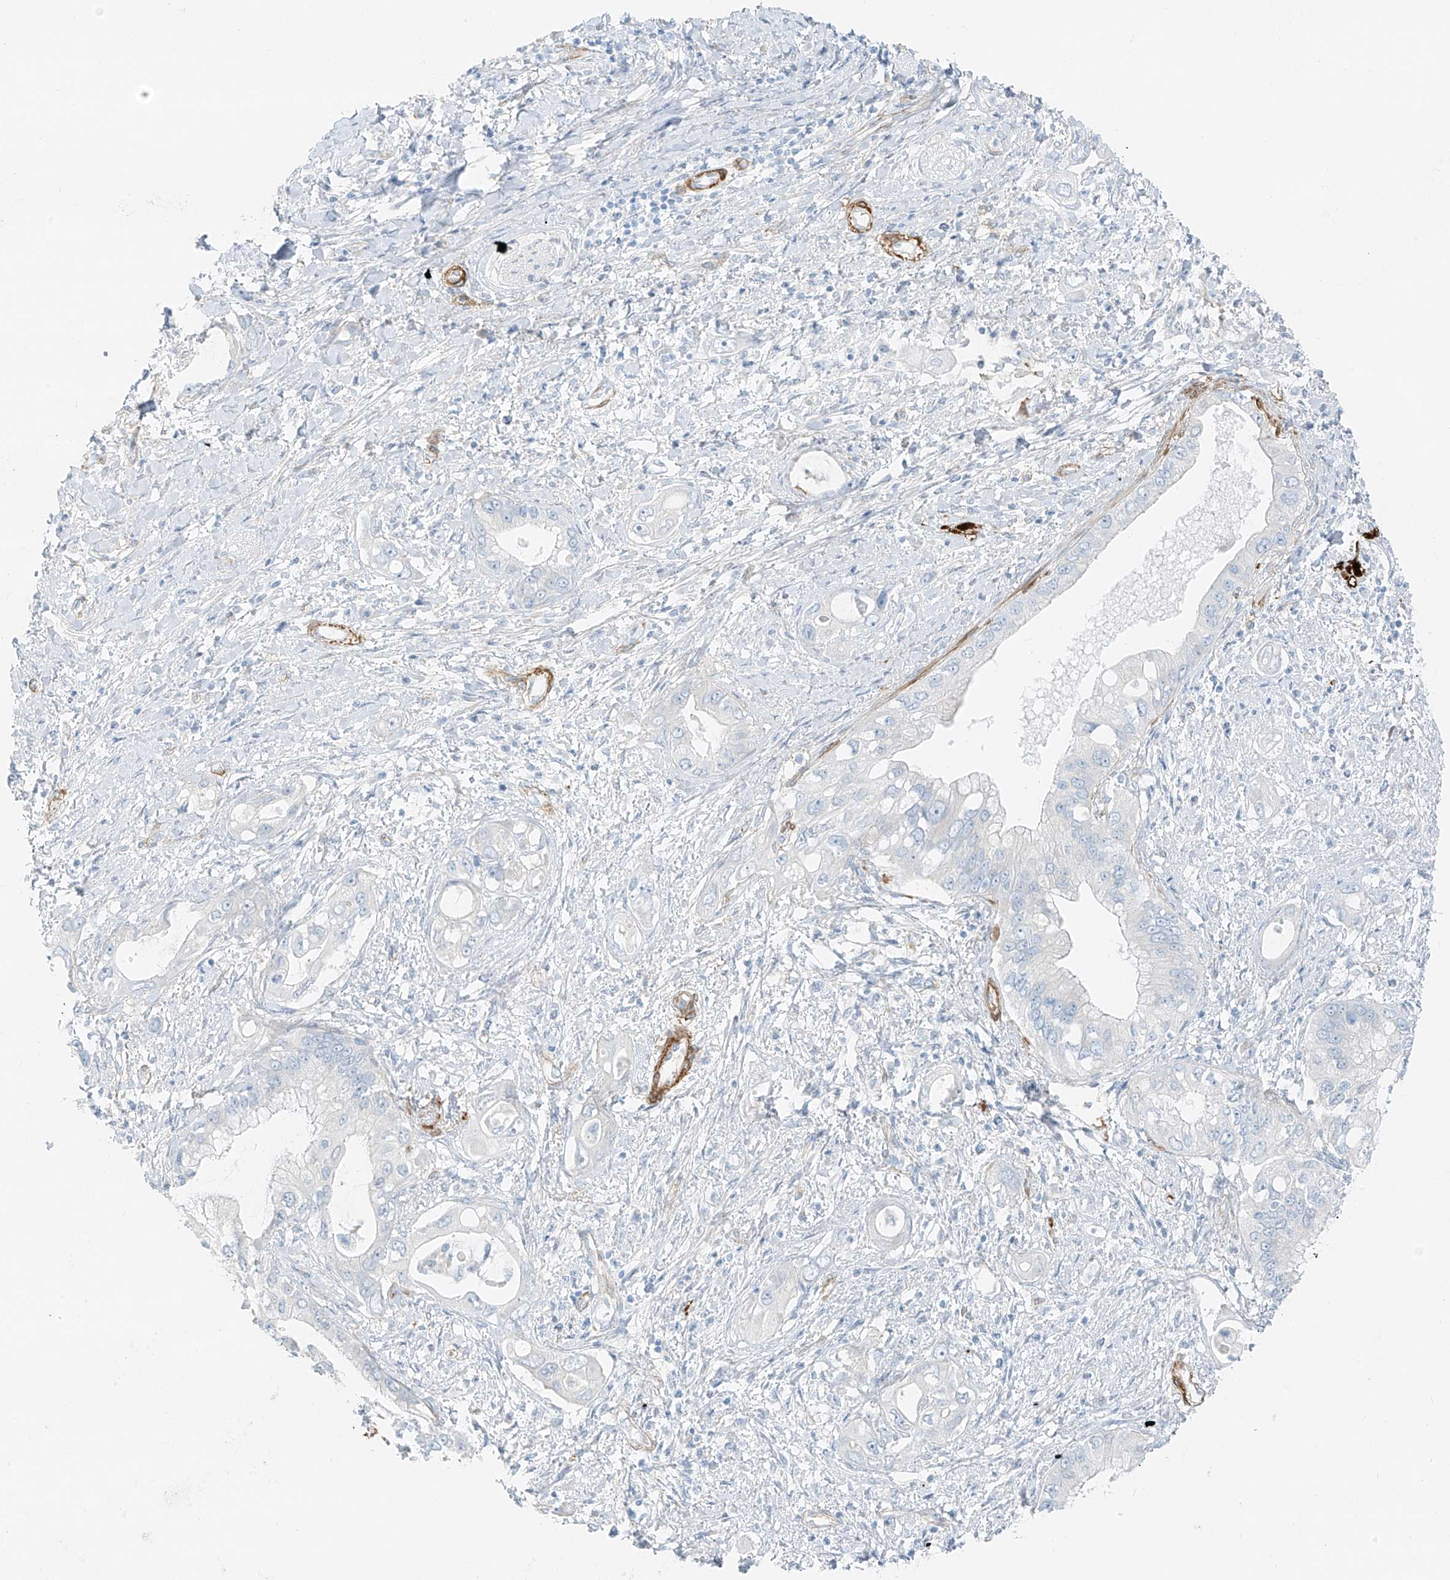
{"staining": {"intensity": "negative", "quantity": "none", "location": "none"}, "tissue": "pancreatic cancer", "cell_type": "Tumor cells", "image_type": "cancer", "snomed": [{"axis": "morphology", "description": "Inflammation, NOS"}, {"axis": "morphology", "description": "Adenocarcinoma, NOS"}, {"axis": "topography", "description": "Pancreas"}], "caption": "This image is of pancreatic adenocarcinoma stained with immunohistochemistry to label a protein in brown with the nuclei are counter-stained blue. There is no expression in tumor cells.", "gene": "SMCP", "patient": {"sex": "female", "age": 56}}